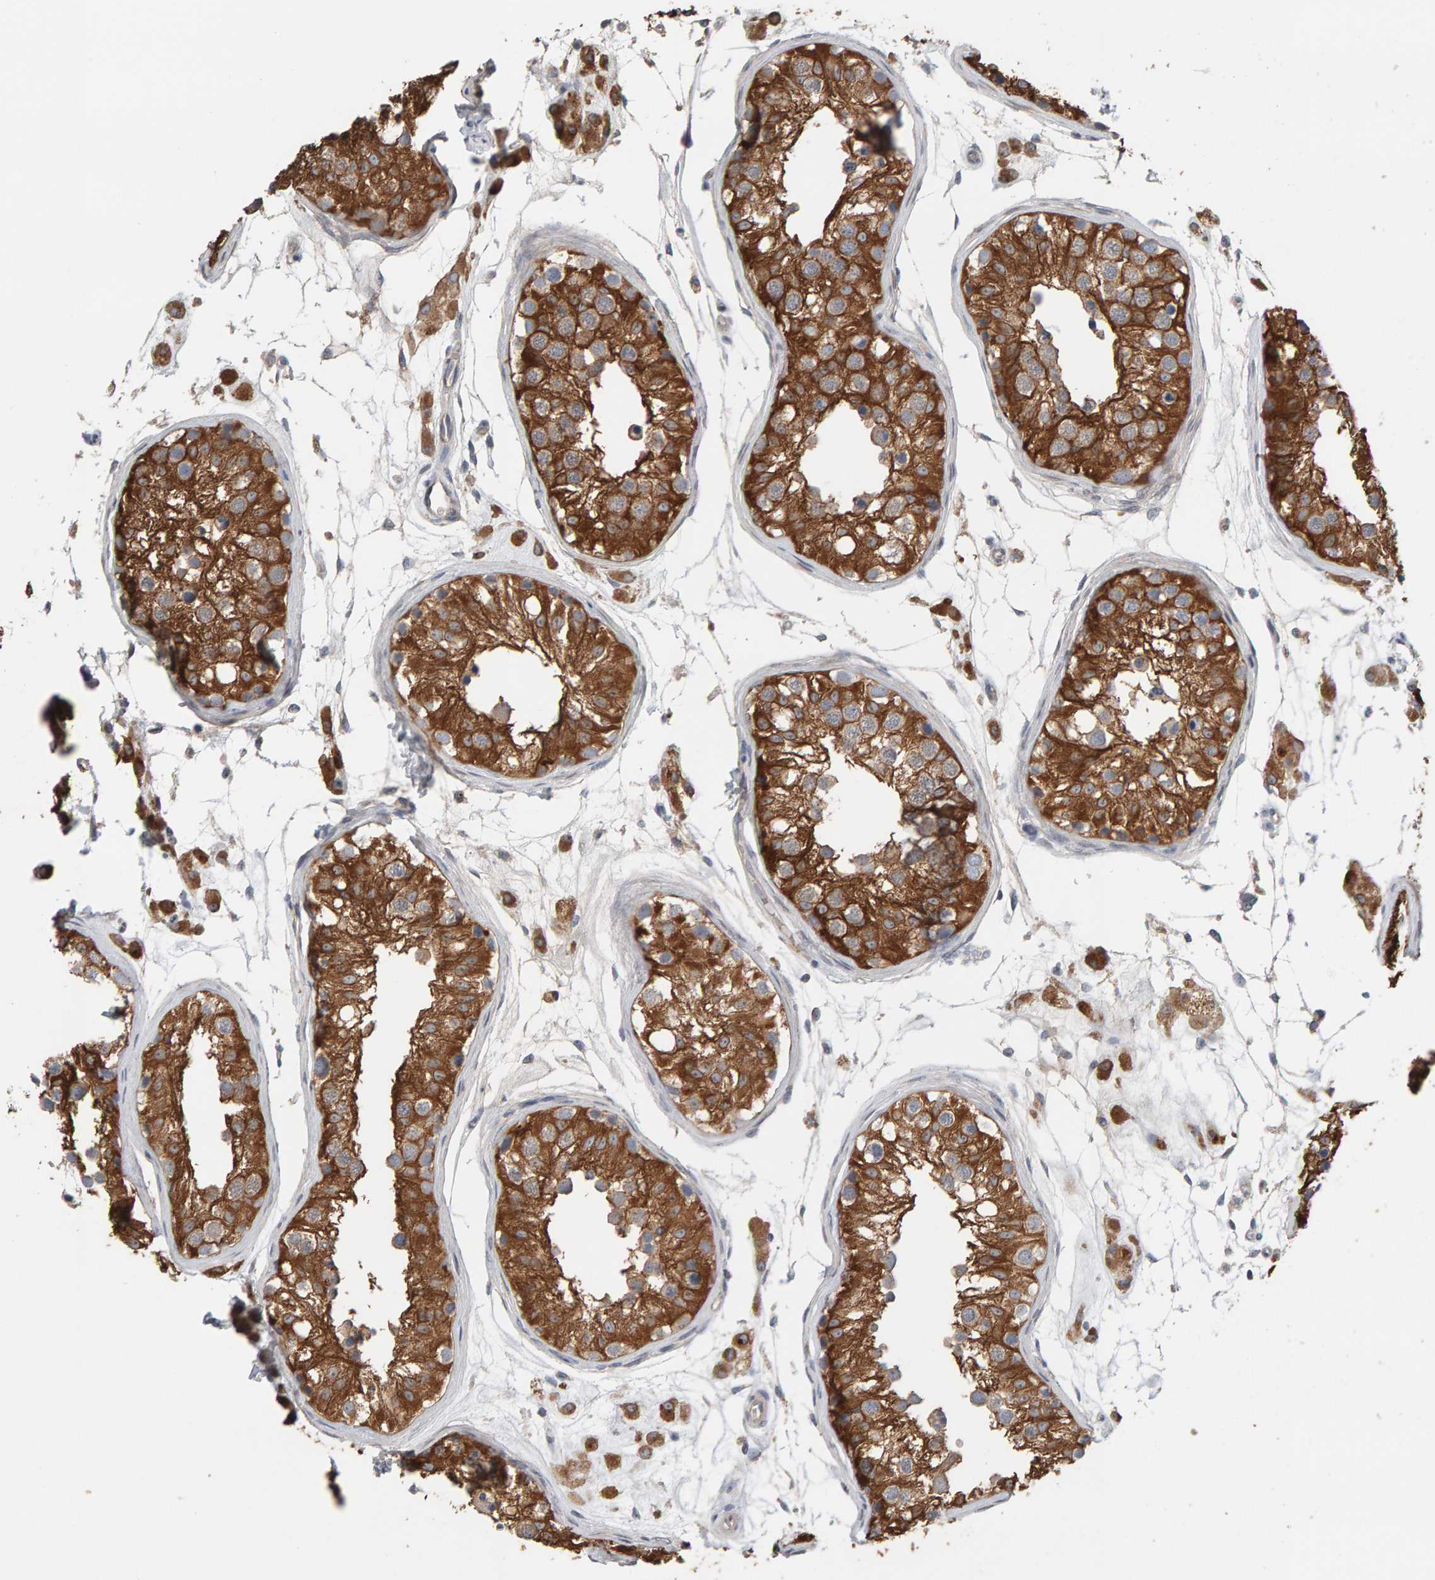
{"staining": {"intensity": "strong", "quantity": ">75%", "location": "cytoplasmic/membranous"}, "tissue": "testis", "cell_type": "Cells in seminiferous ducts", "image_type": "normal", "snomed": [{"axis": "morphology", "description": "Normal tissue, NOS"}, {"axis": "morphology", "description": "Adenocarcinoma, metastatic, NOS"}, {"axis": "topography", "description": "Testis"}], "caption": "Immunohistochemical staining of unremarkable testis demonstrates strong cytoplasmic/membranous protein positivity in approximately >75% of cells in seminiferous ducts.", "gene": "IPPK", "patient": {"sex": "male", "age": 26}}